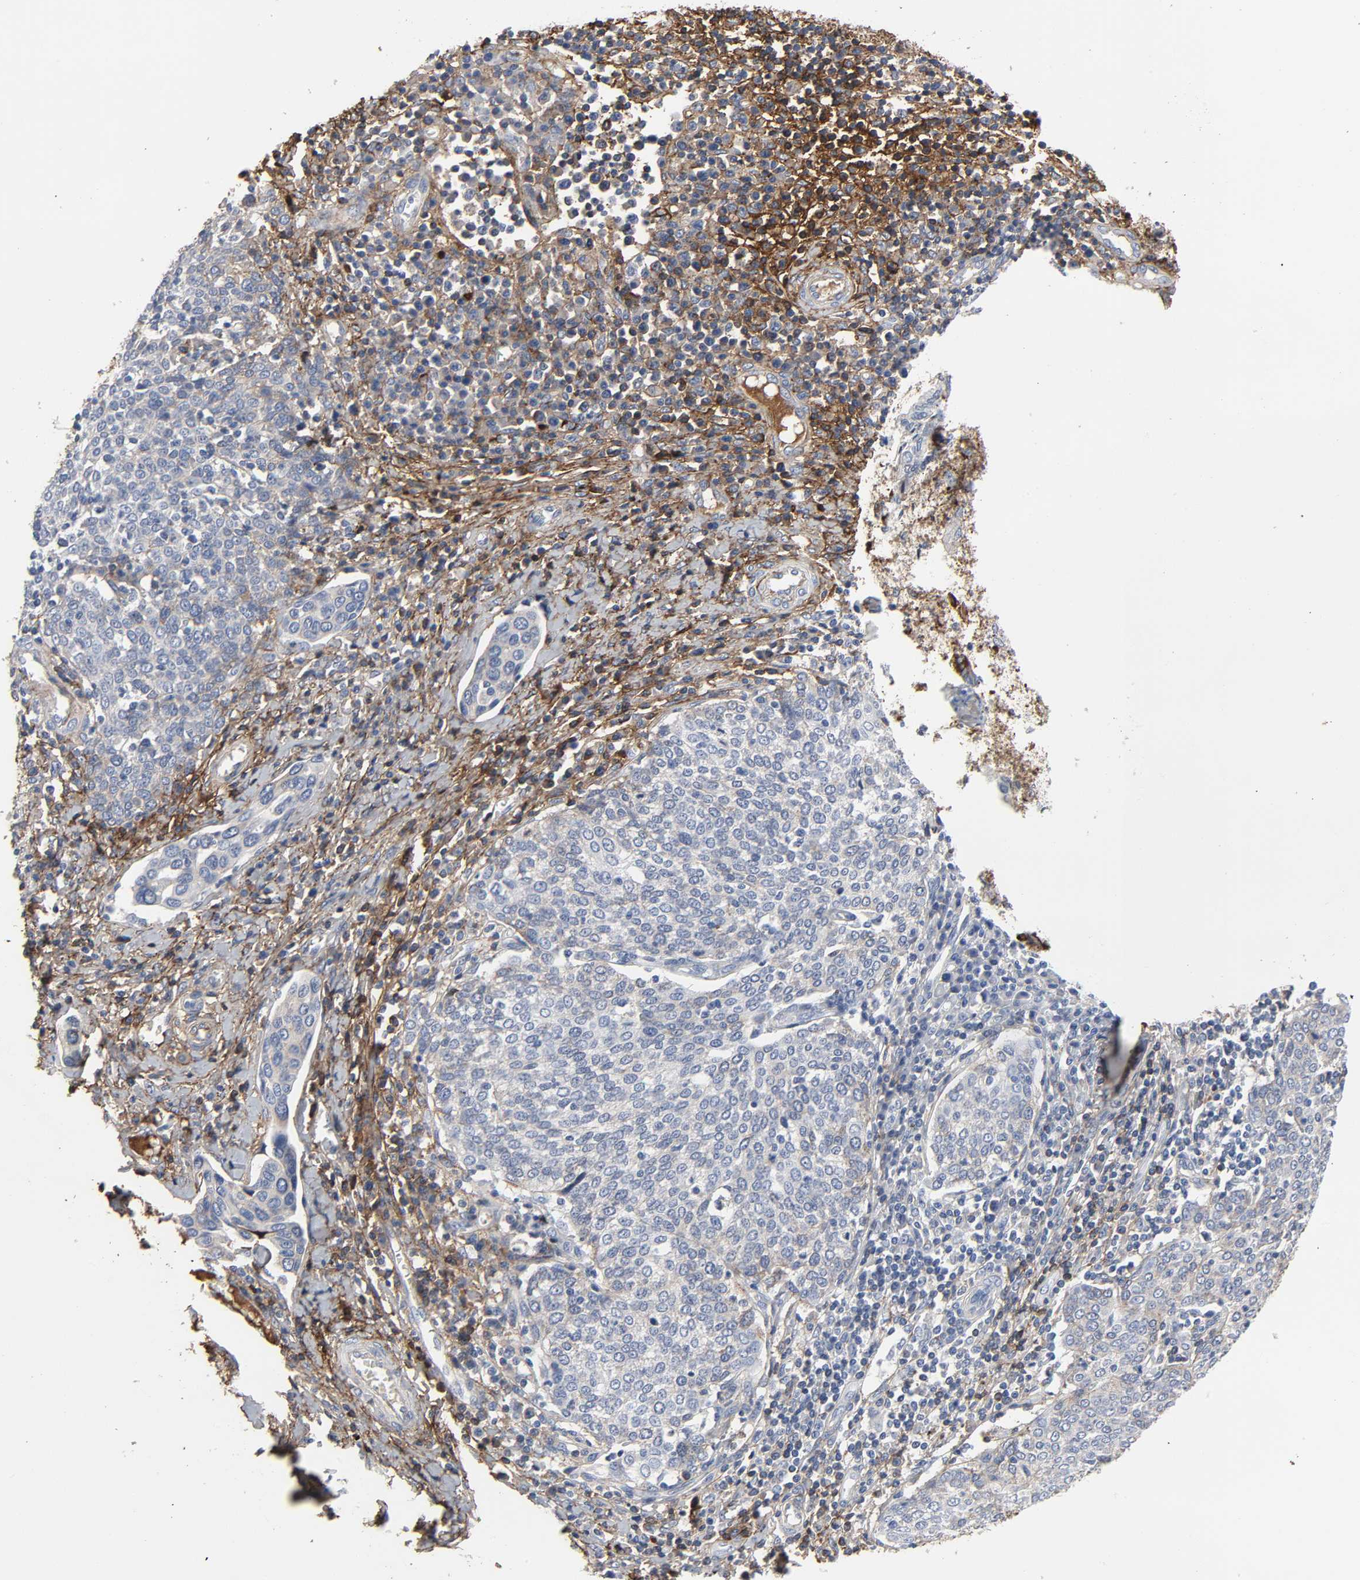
{"staining": {"intensity": "negative", "quantity": "none", "location": "none"}, "tissue": "cervical cancer", "cell_type": "Tumor cells", "image_type": "cancer", "snomed": [{"axis": "morphology", "description": "Squamous cell carcinoma, NOS"}, {"axis": "topography", "description": "Cervix"}], "caption": "Tumor cells are negative for protein expression in human squamous cell carcinoma (cervical).", "gene": "FBLN1", "patient": {"sex": "female", "age": 40}}